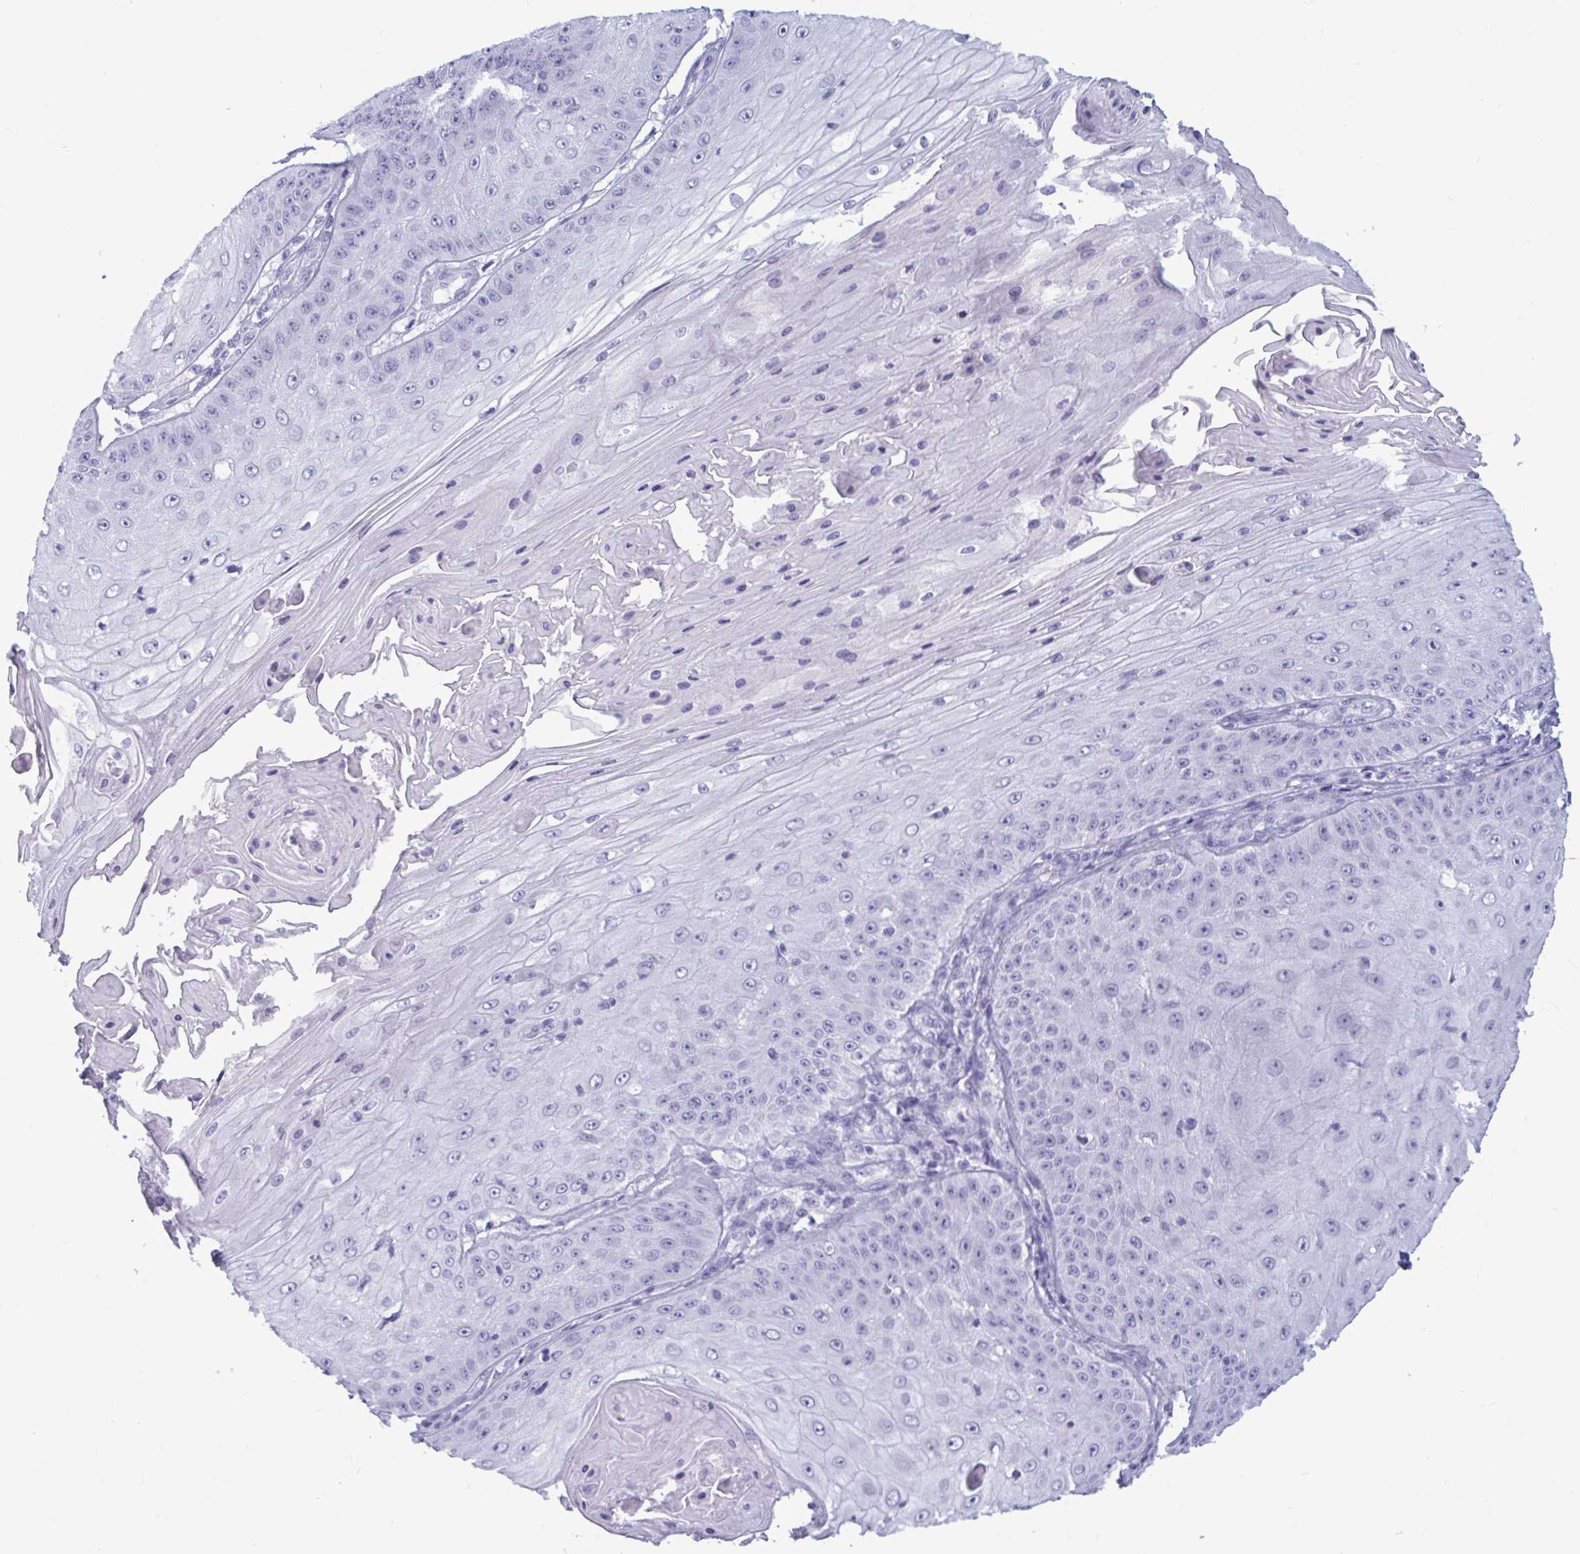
{"staining": {"intensity": "negative", "quantity": "none", "location": "none"}, "tissue": "skin cancer", "cell_type": "Tumor cells", "image_type": "cancer", "snomed": [{"axis": "morphology", "description": "Squamous cell carcinoma, NOS"}, {"axis": "topography", "description": "Skin"}], "caption": "Immunohistochemistry (IHC) image of neoplastic tissue: human skin cancer (squamous cell carcinoma) stained with DAB displays no significant protein staining in tumor cells. The staining was performed using DAB to visualize the protein expression in brown, while the nuclei were stained in blue with hematoxylin (Magnification: 20x).", "gene": "BBS10", "patient": {"sex": "male", "age": 70}}